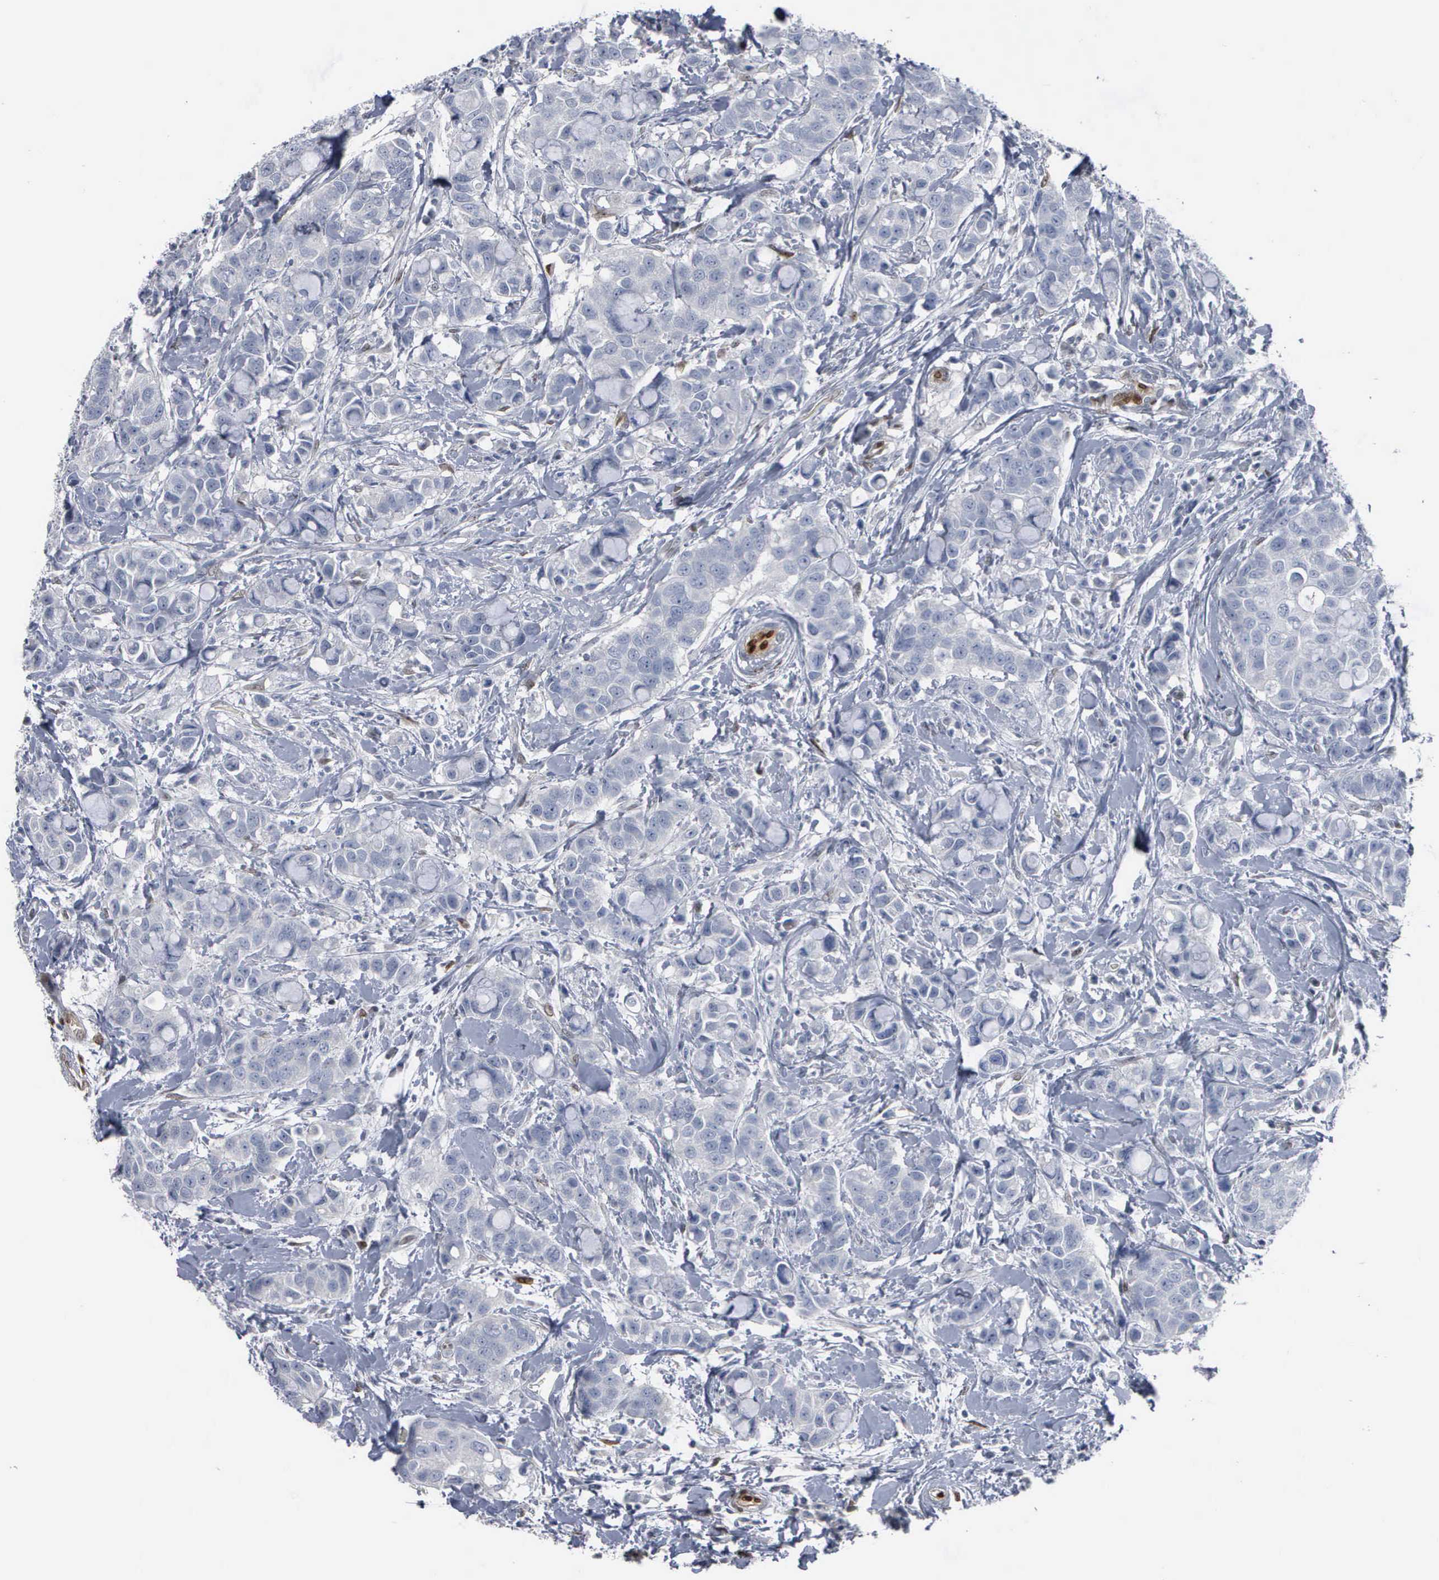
{"staining": {"intensity": "negative", "quantity": "none", "location": "none"}, "tissue": "breast cancer", "cell_type": "Tumor cells", "image_type": "cancer", "snomed": [{"axis": "morphology", "description": "Duct carcinoma"}, {"axis": "topography", "description": "Breast"}], "caption": "The micrograph exhibits no significant positivity in tumor cells of invasive ductal carcinoma (breast).", "gene": "FGF2", "patient": {"sex": "female", "age": 27}}